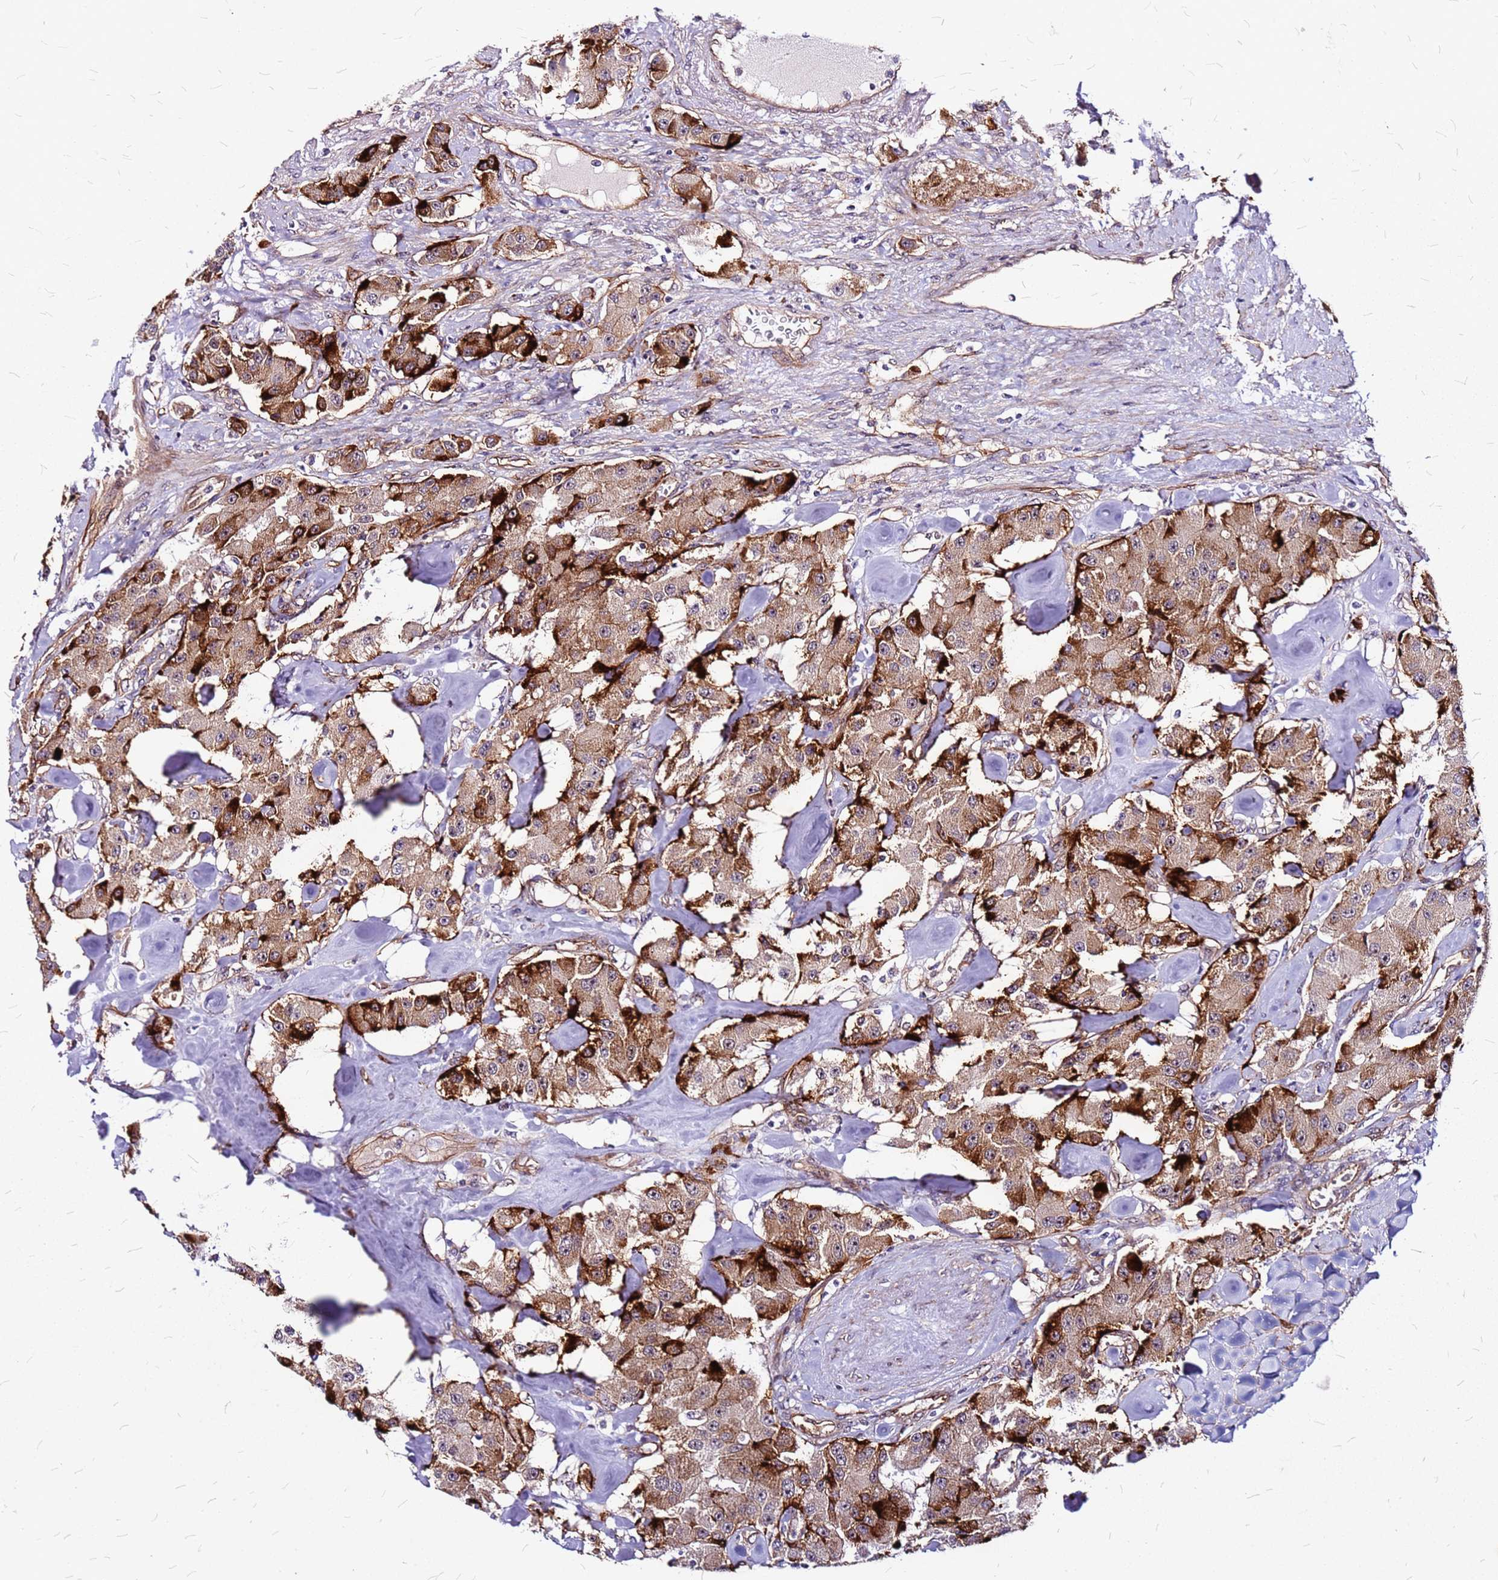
{"staining": {"intensity": "strong", "quantity": "25%-75%", "location": "cytoplasmic/membranous"}, "tissue": "carcinoid", "cell_type": "Tumor cells", "image_type": "cancer", "snomed": [{"axis": "morphology", "description": "Carcinoid, malignant, NOS"}, {"axis": "topography", "description": "Pancreas"}], "caption": "Immunohistochemistry of human carcinoid reveals high levels of strong cytoplasmic/membranous positivity in about 25%-75% of tumor cells. (DAB = brown stain, brightfield microscopy at high magnification).", "gene": "TOPAZ1", "patient": {"sex": "male", "age": 41}}